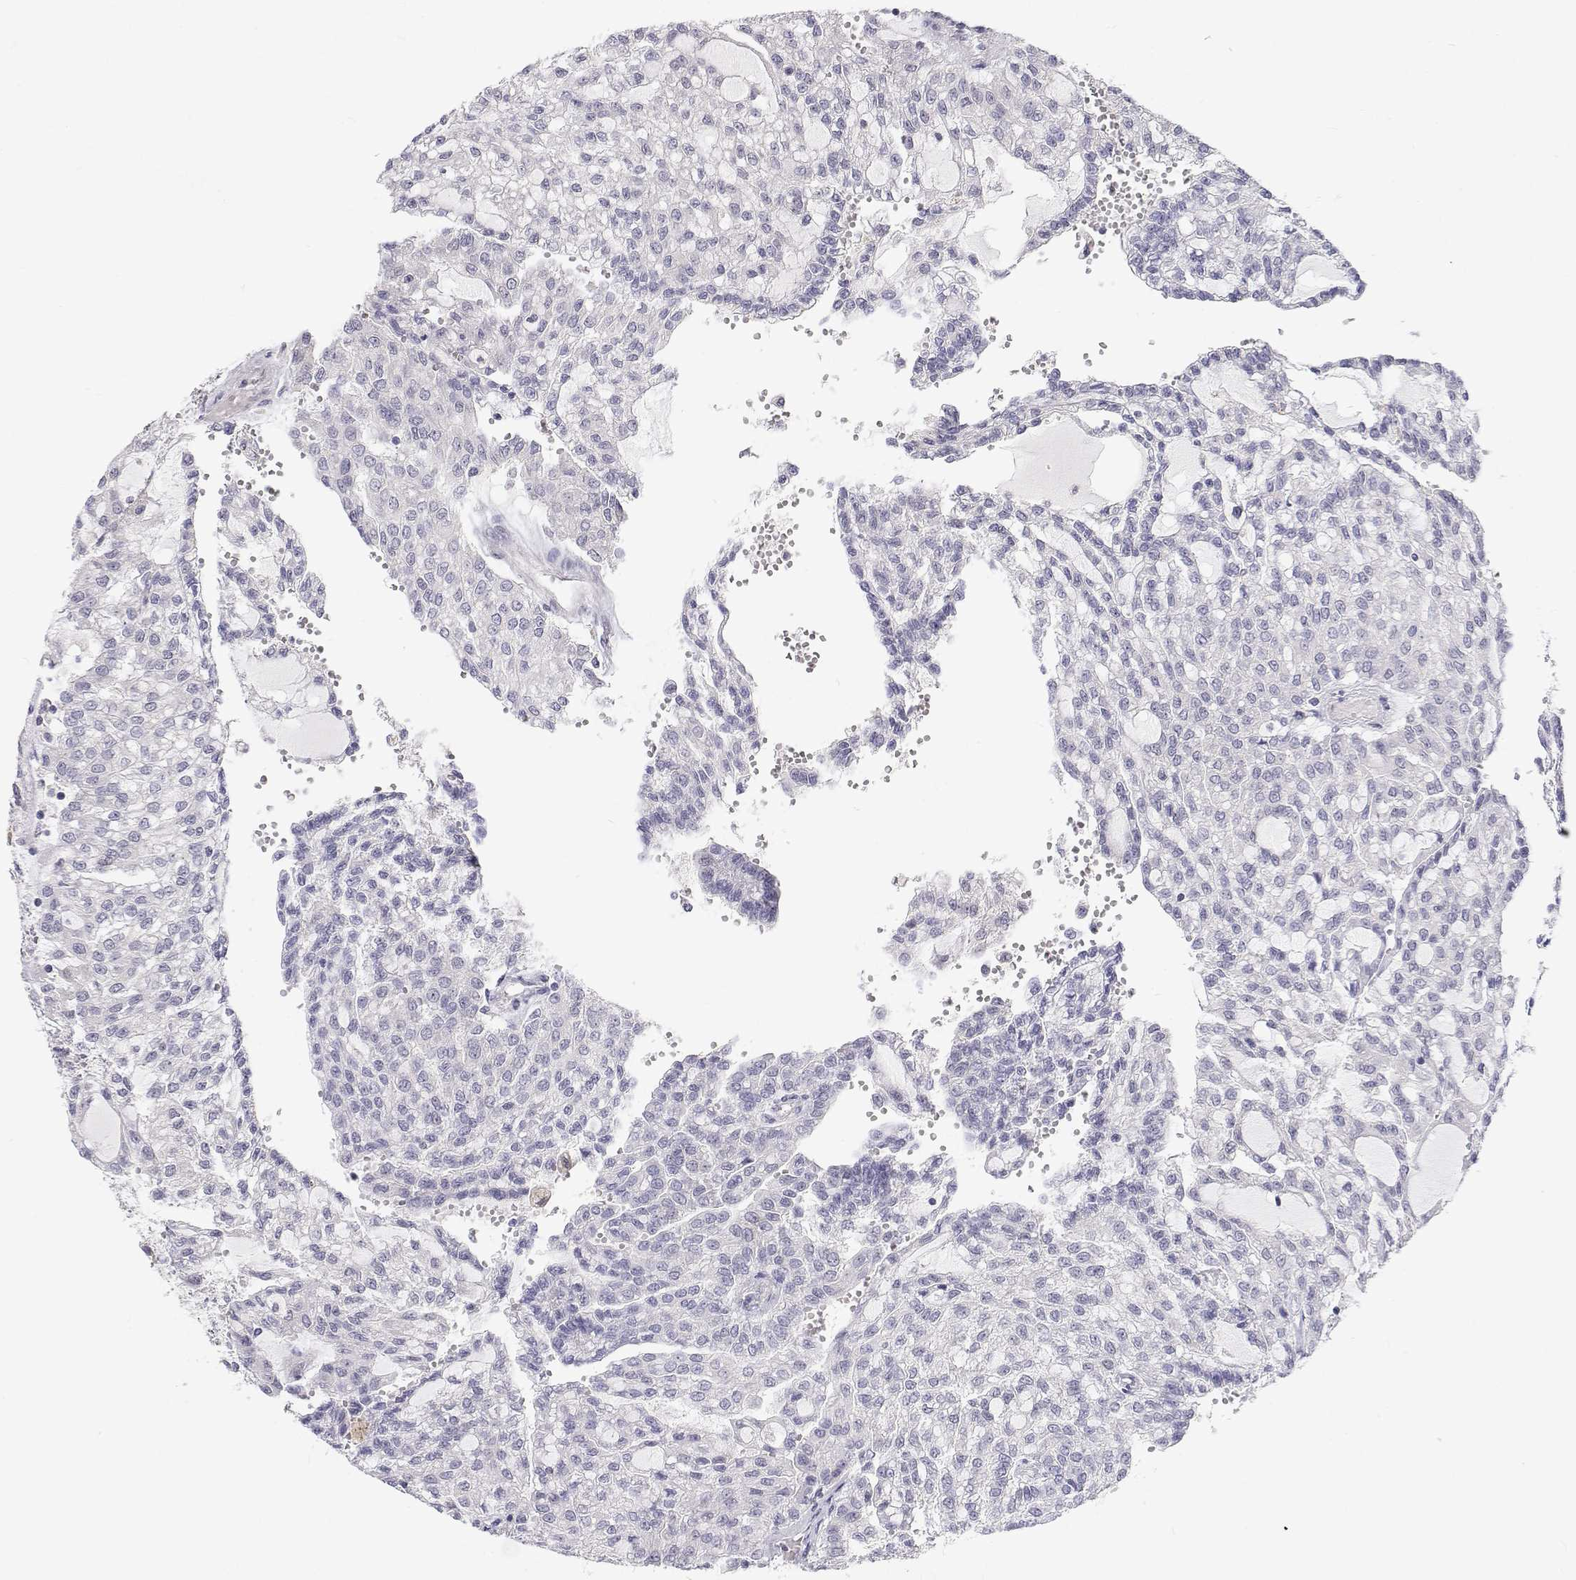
{"staining": {"intensity": "negative", "quantity": "none", "location": "none"}, "tissue": "renal cancer", "cell_type": "Tumor cells", "image_type": "cancer", "snomed": [{"axis": "morphology", "description": "Adenocarcinoma, NOS"}, {"axis": "topography", "description": "Kidney"}], "caption": "Histopathology image shows no protein expression in tumor cells of renal adenocarcinoma tissue.", "gene": "MYPN", "patient": {"sex": "male", "age": 63}}